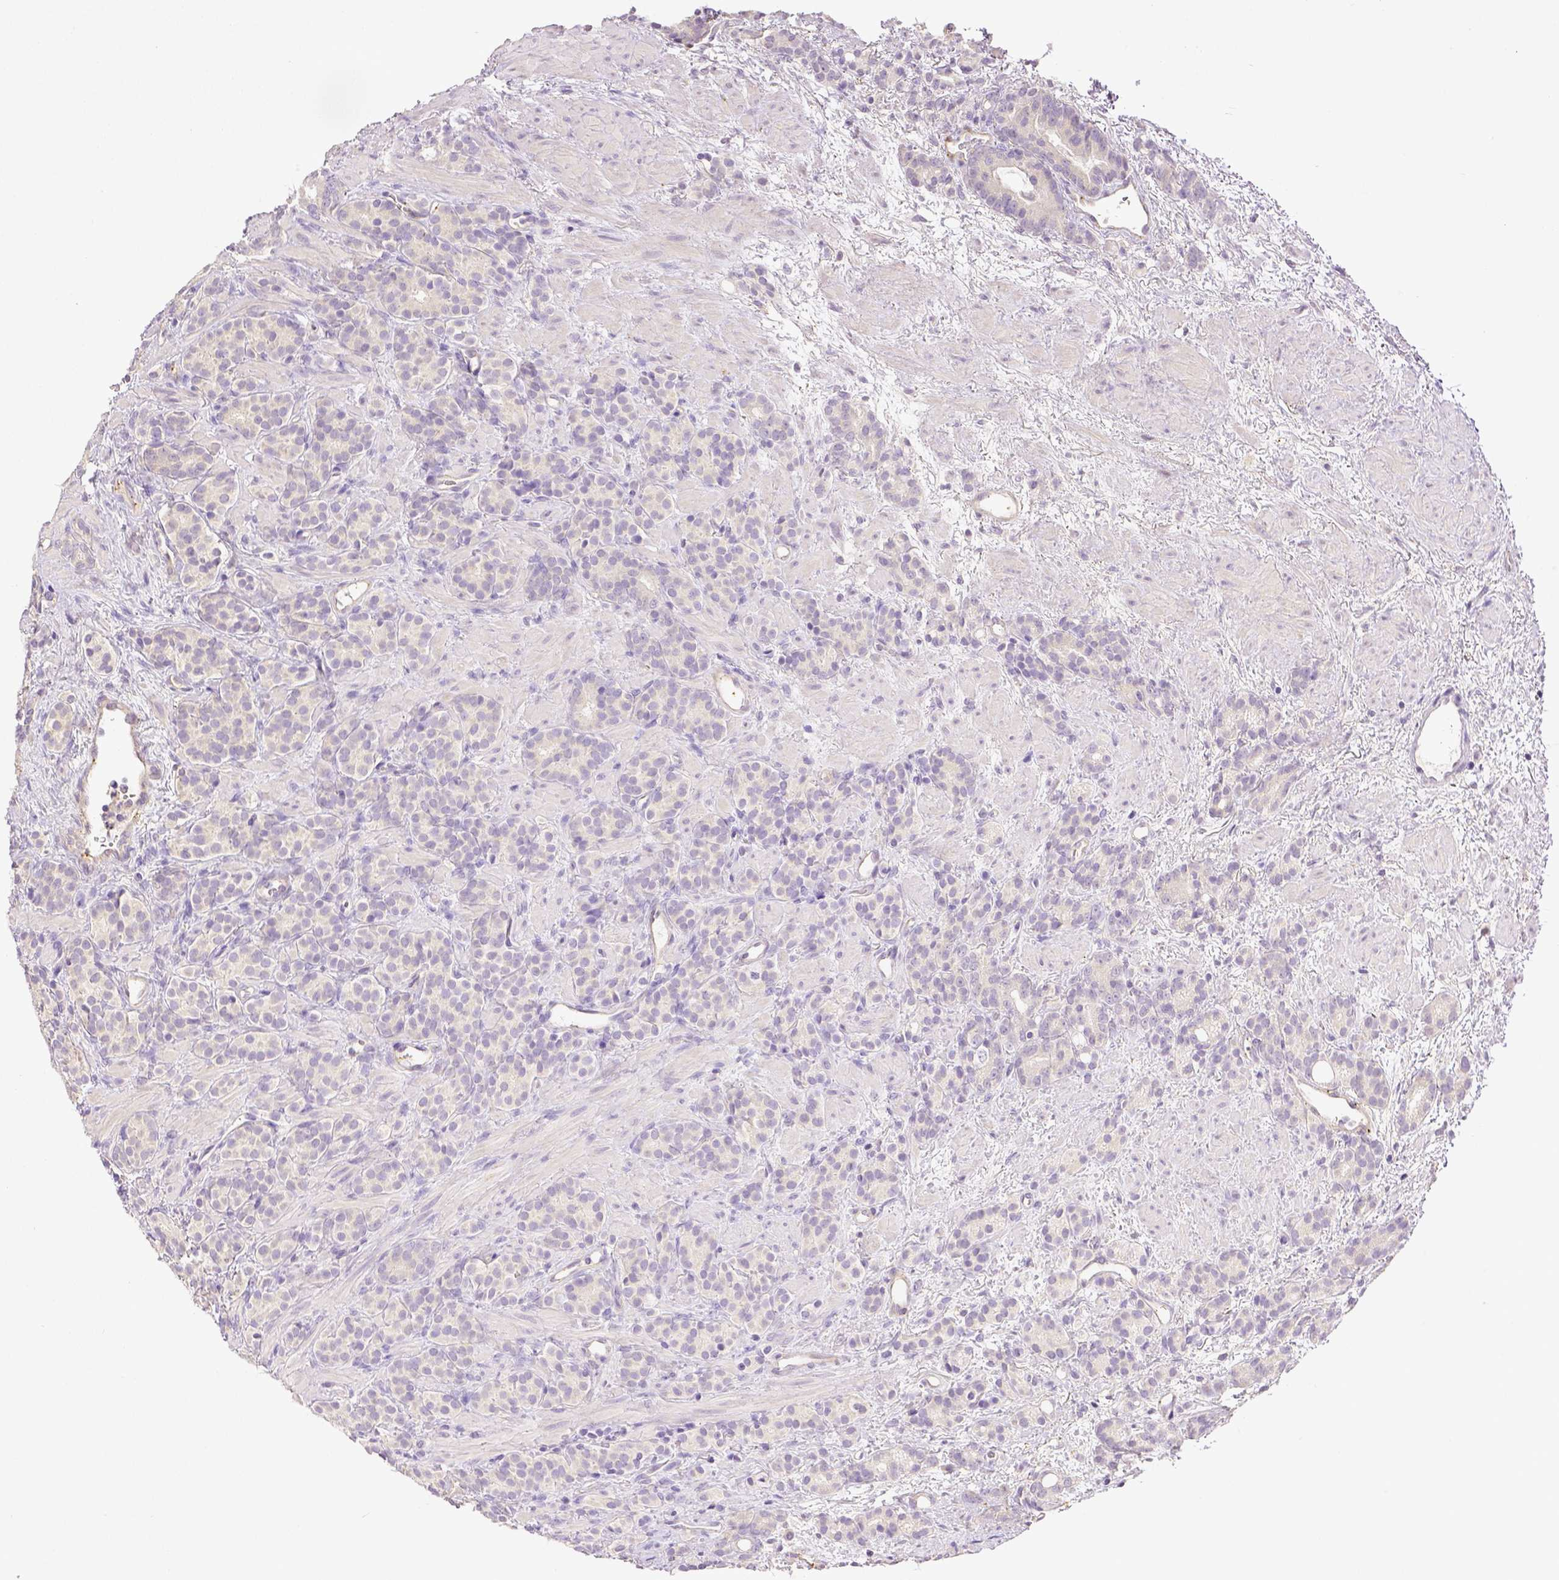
{"staining": {"intensity": "negative", "quantity": "none", "location": "none"}, "tissue": "prostate cancer", "cell_type": "Tumor cells", "image_type": "cancer", "snomed": [{"axis": "morphology", "description": "Adenocarcinoma, High grade"}, {"axis": "topography", "description": "Prostate"}], "caption": "Tumor cells are negative for brown protein staining in prostate high-grade adenocarcinoma.", "gene": "THY1", "patient": {"sex": "male", "age": 84}}